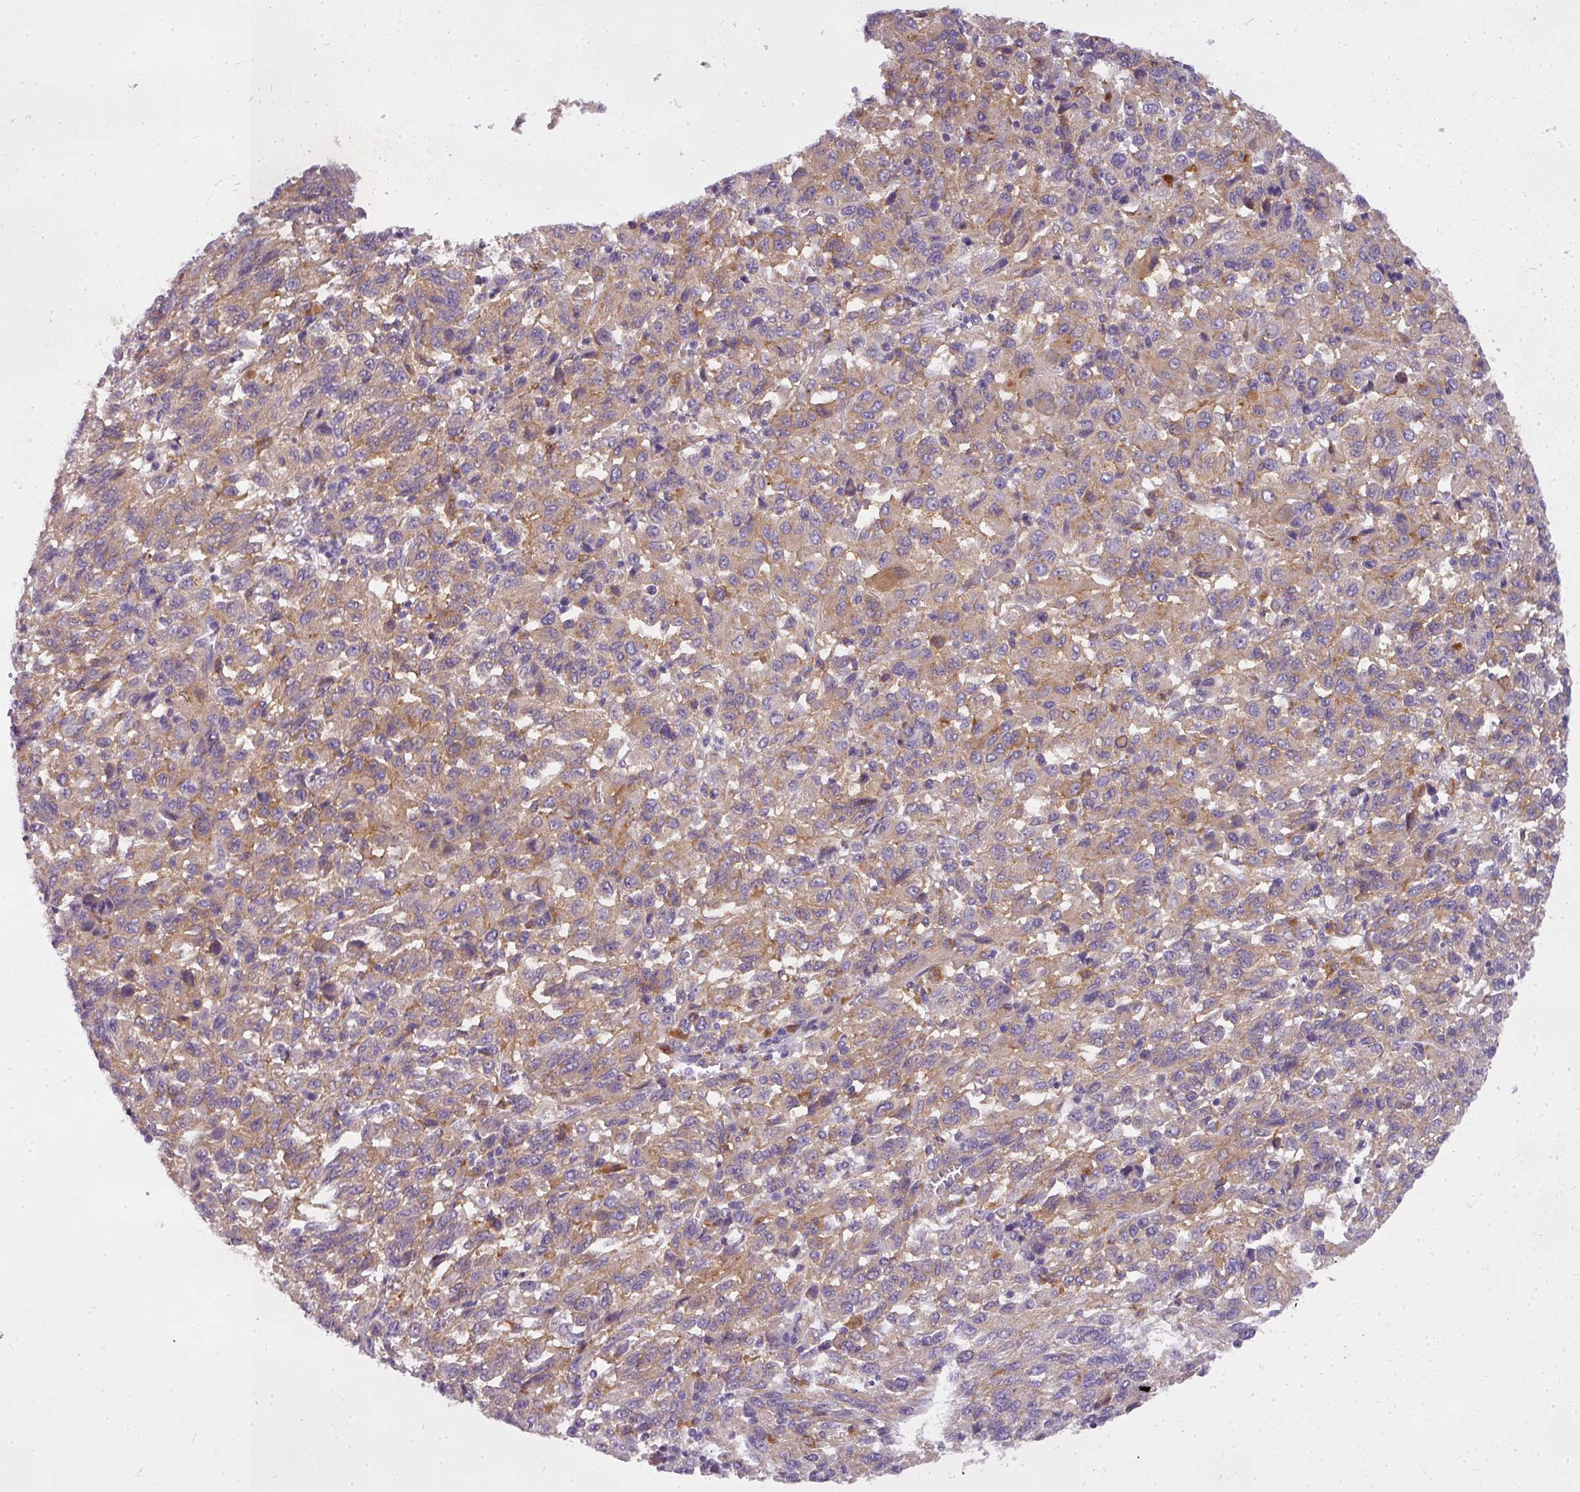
{"staining": {"intensity": "weak", "quantity": "25%-75%", "location": "cytoplasmic/membranous"}, "tissue": "melanoma", "cell_type": "Tumor cells", "image_type": "cancer", "snomed": [{"axis": "morphology", "description": "Malignant melanoma, Metastatic site"}, {"axis": "topography", "description": "Lung"}], "caption": "Melanoma stained for a protein (brown) exhibits weak cytoplasmic/membranous positive expression in about 25%-75% of tumor cells.", "gene": "ATP6V1D", "patient": {"sex": "male", "age": 64}}